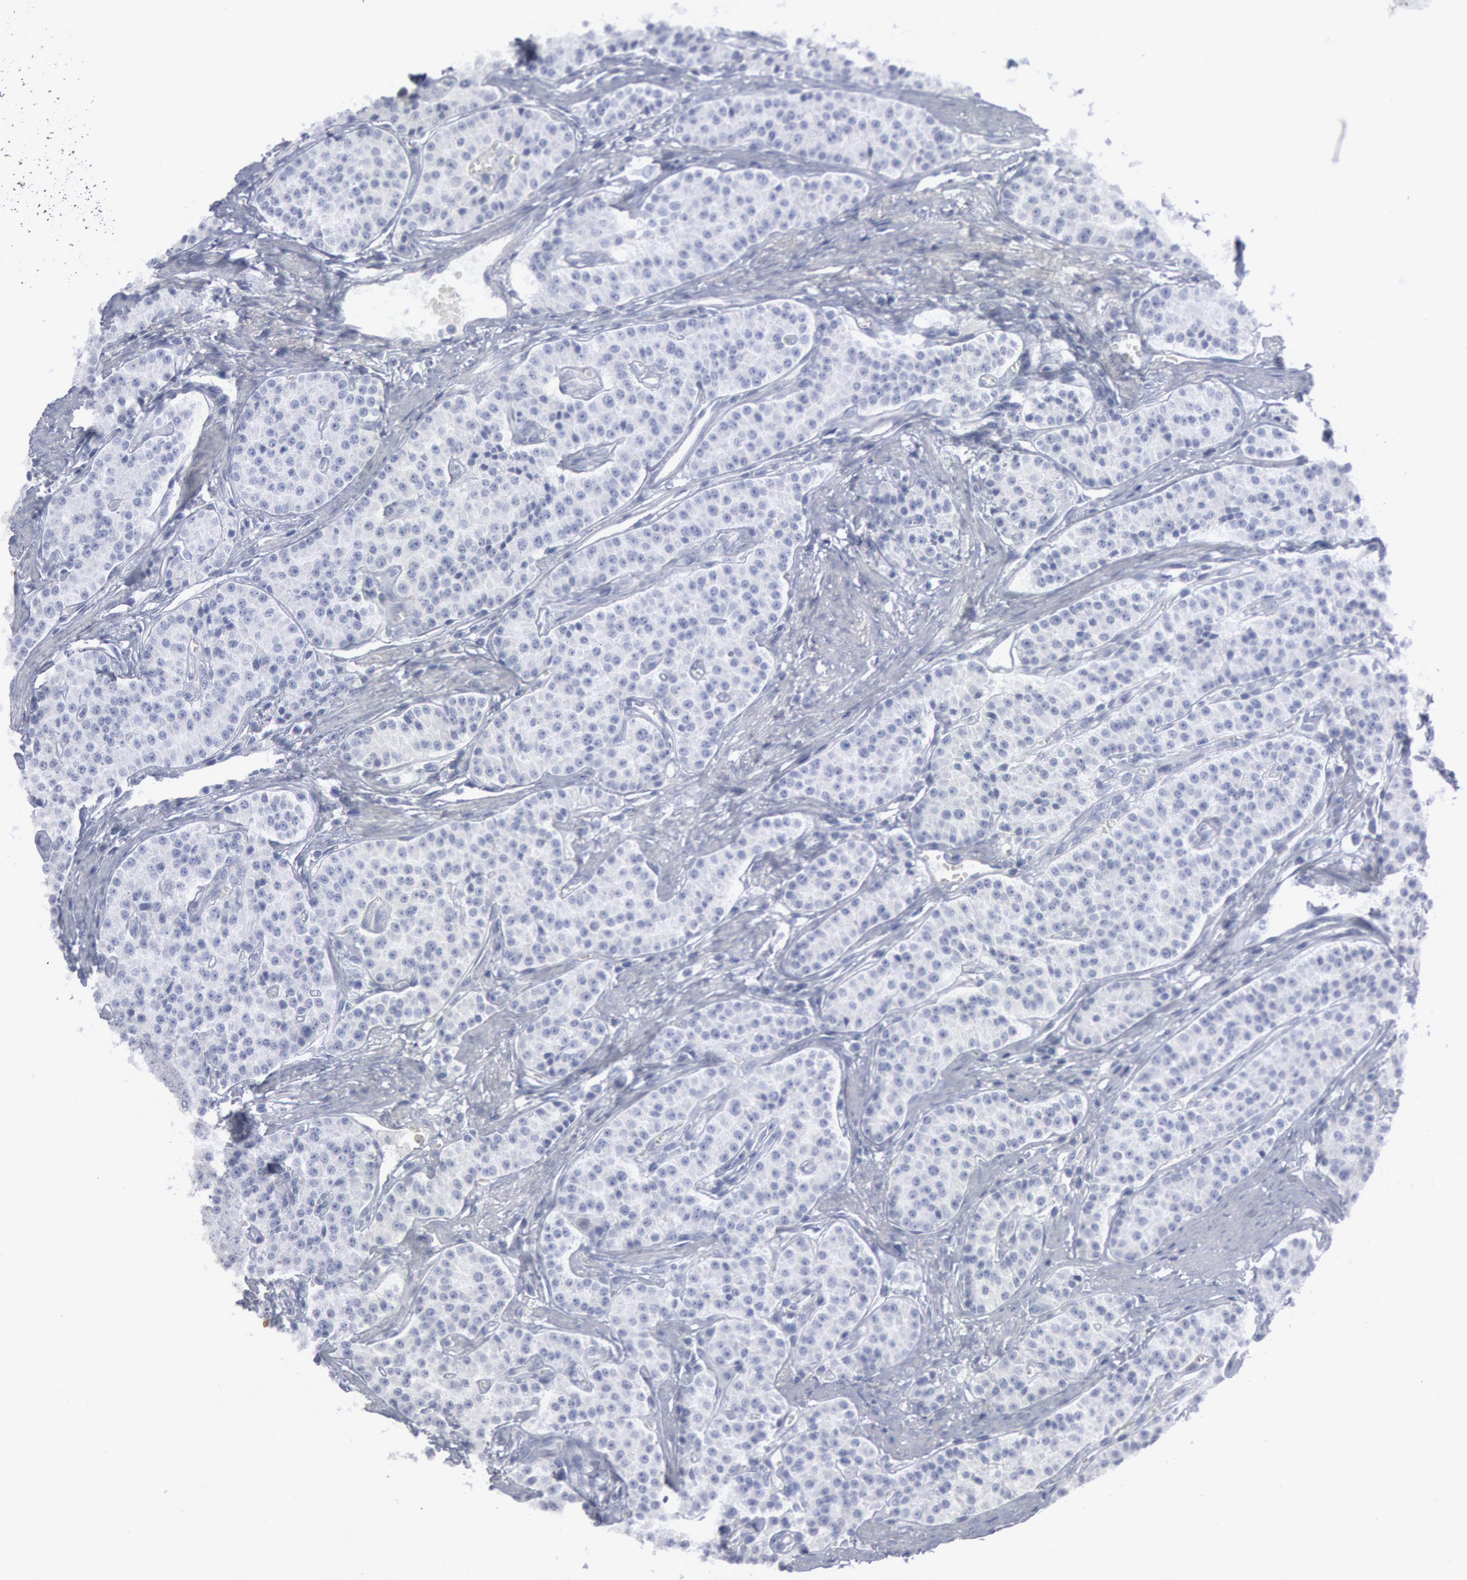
{"staining": {"intensity": "negative", "quantity": "none", "location": "none"}, "tissue": "carcinoid", "cell_type": "Tumor cells", "image_type": "cancer", "snomed": [{"axis": "morphology", "description": "Carcinoid, malignant, NOS"}, {"axis": "topography", "description": "Stomach"}], "caption": "An image of human carcinoid is negative for staining in tumor cells. The staining is performed using DAB (3,3'-diaminobenzidine) brown chromogen with nuclei counter-stained in using hematoxylin.", "gene": "DMC1", "patient": {"sex": "female", "age": 76}}